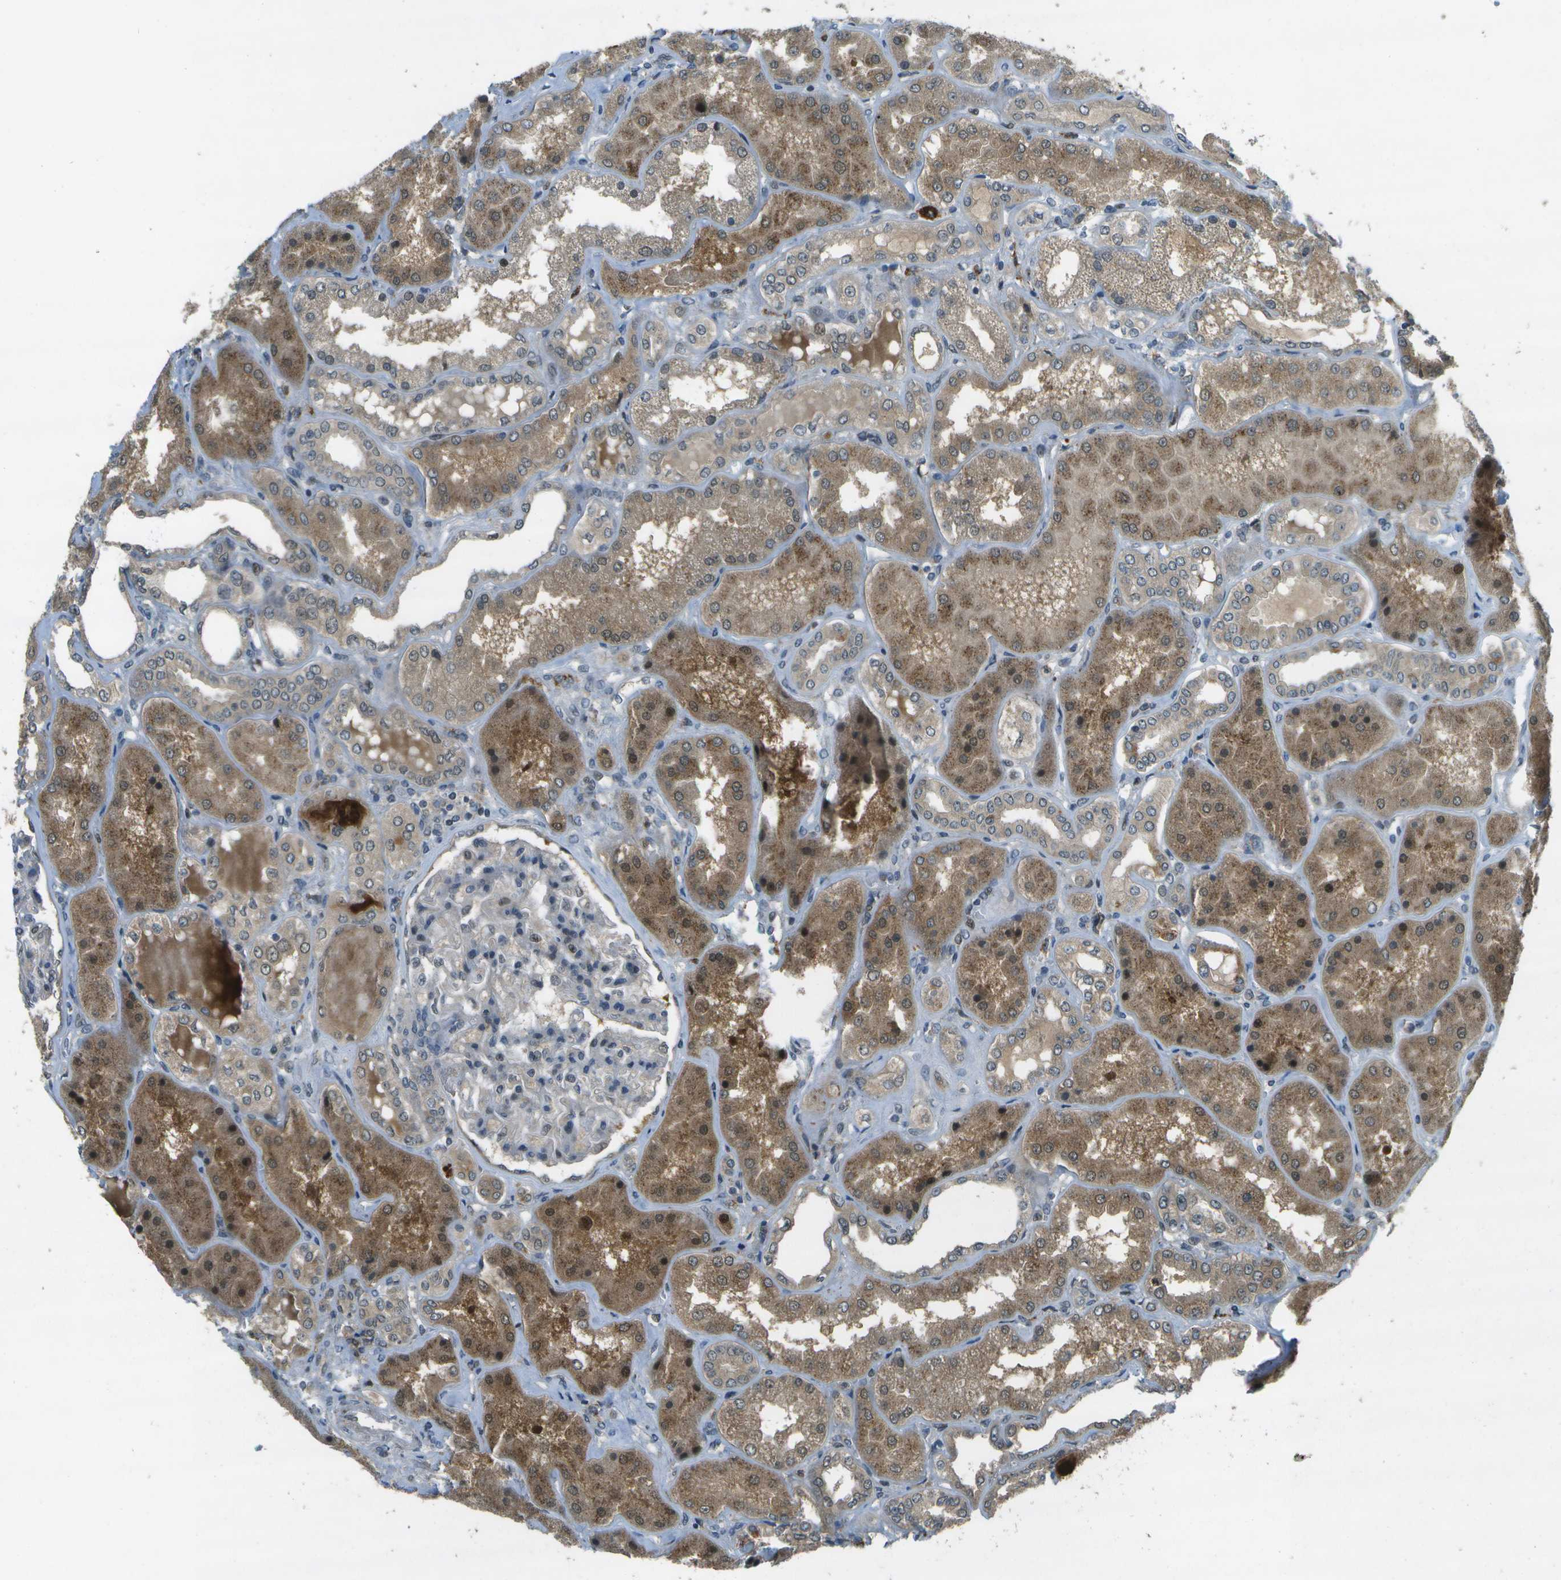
{"staining": {"intensity": "strong", "quantity": "<25%", "location": "nuclear"}, "tissue": "kidney", "cell_type": "Cells in glomeruli", "image_type": "normal", "snomed": [{"axis": "morphology", "description": "Normal tissue, NOS"}, {"axis": "topography", "description": "Kidney"}], "caption": "A high-resolution photomicrograph shows IHC staining of unremarkable kidney, which shows strong nuclear positivity in about <25% of cells in glomeruli.", "gene": "GANC", "patient": {"sex": "female", "age": 56}}